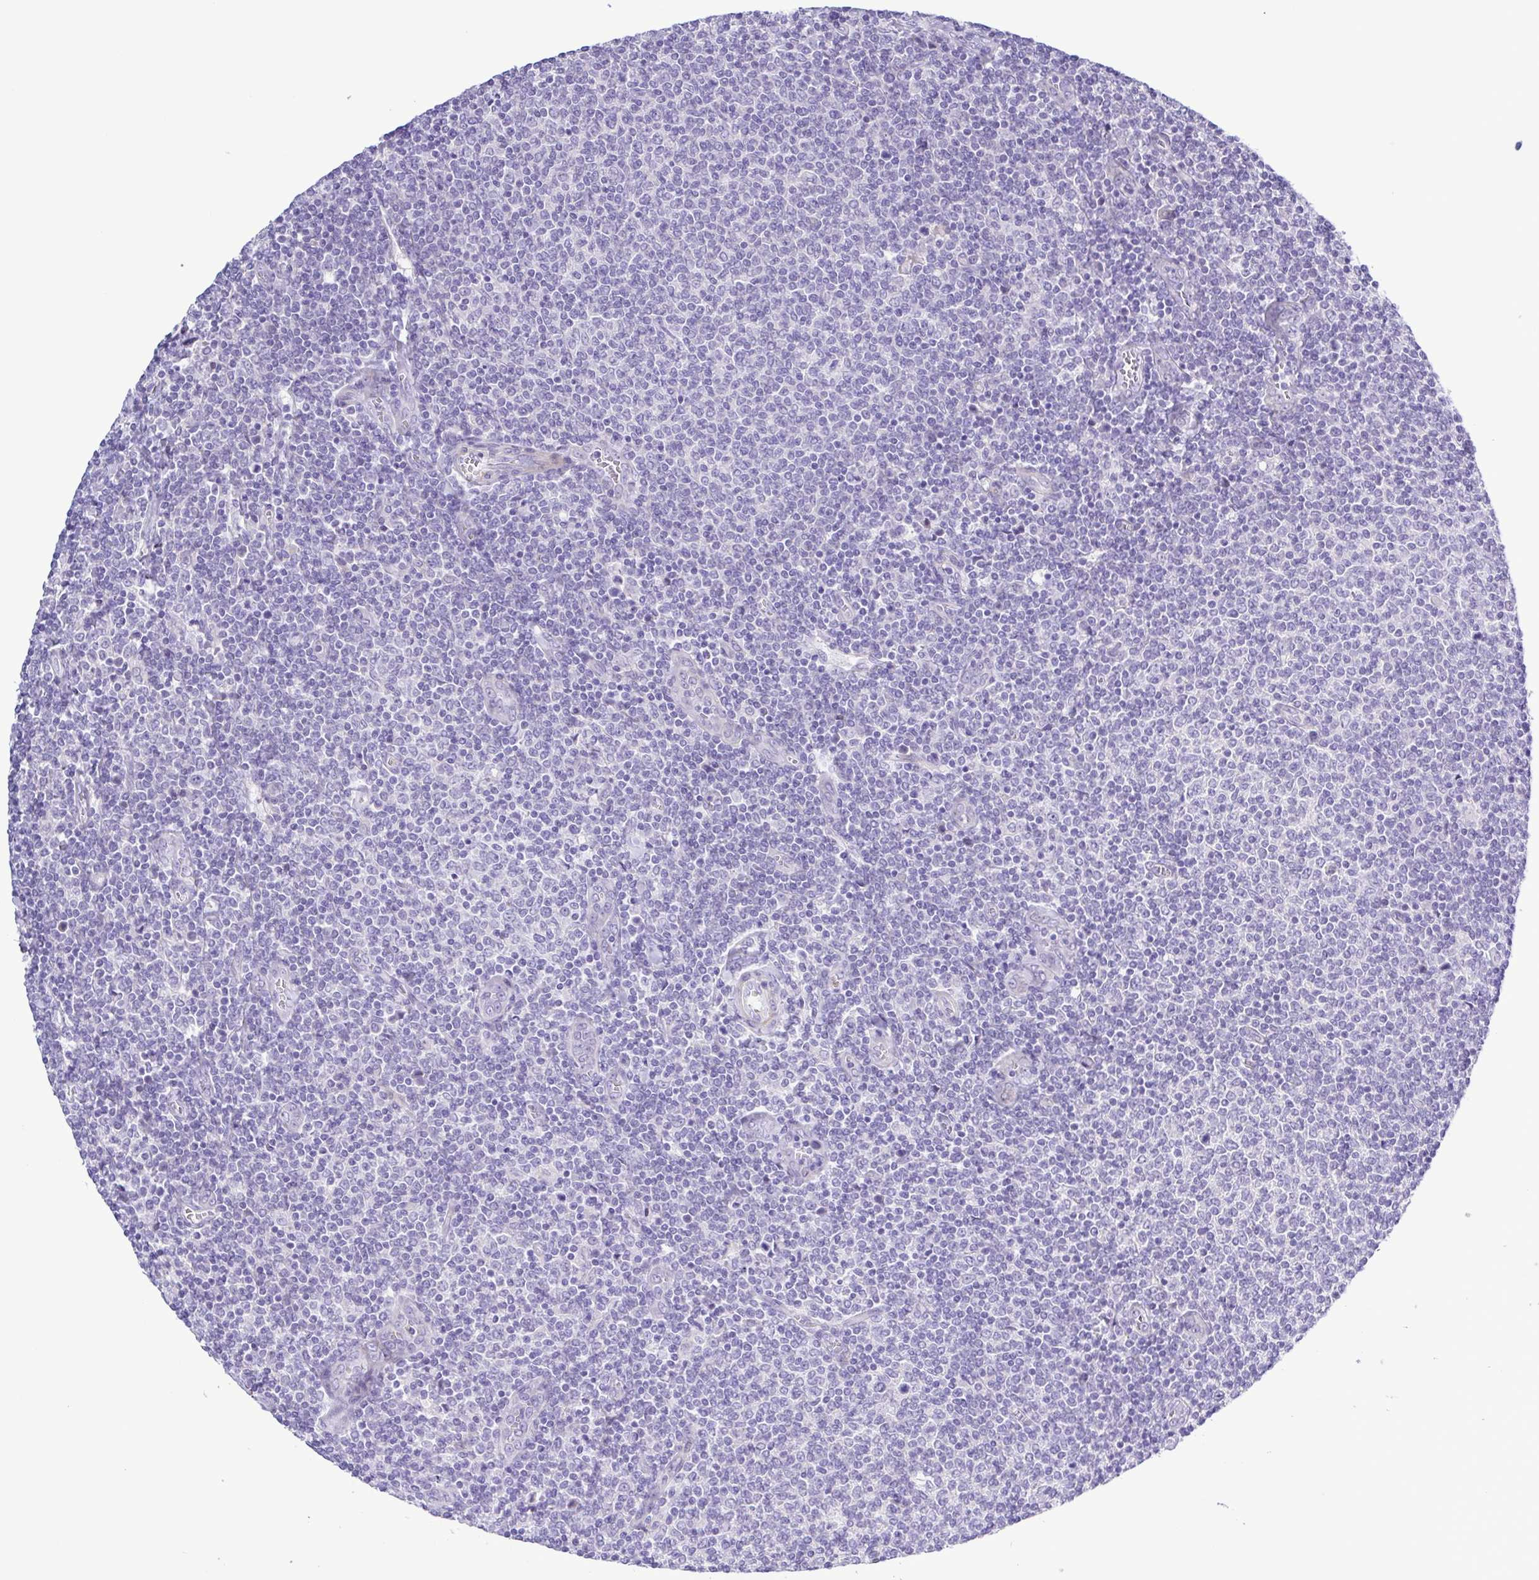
{"staining": {"intensity": "negative", "quantity": "none", "location": "none"}, "tissue": "lymphoma", "cell_type": "Tumor cells", "image_type": "cancer", "snomed": [{"axis": "morphology", "description": "Malignant lymphoma, non-Hodgkin's type, Low grade"}, {"axis": "topography", "description": "Lymph node"}], "caption": "Immunohistochemistry (IHC) of malignant lymphoma, non-Hodgkin's type (low-grade) displays no expression in tumor cells. (DAB IHC, high magnification).", "gene": "GABBR2", "patient": {"sex": "male", "age": 52}}